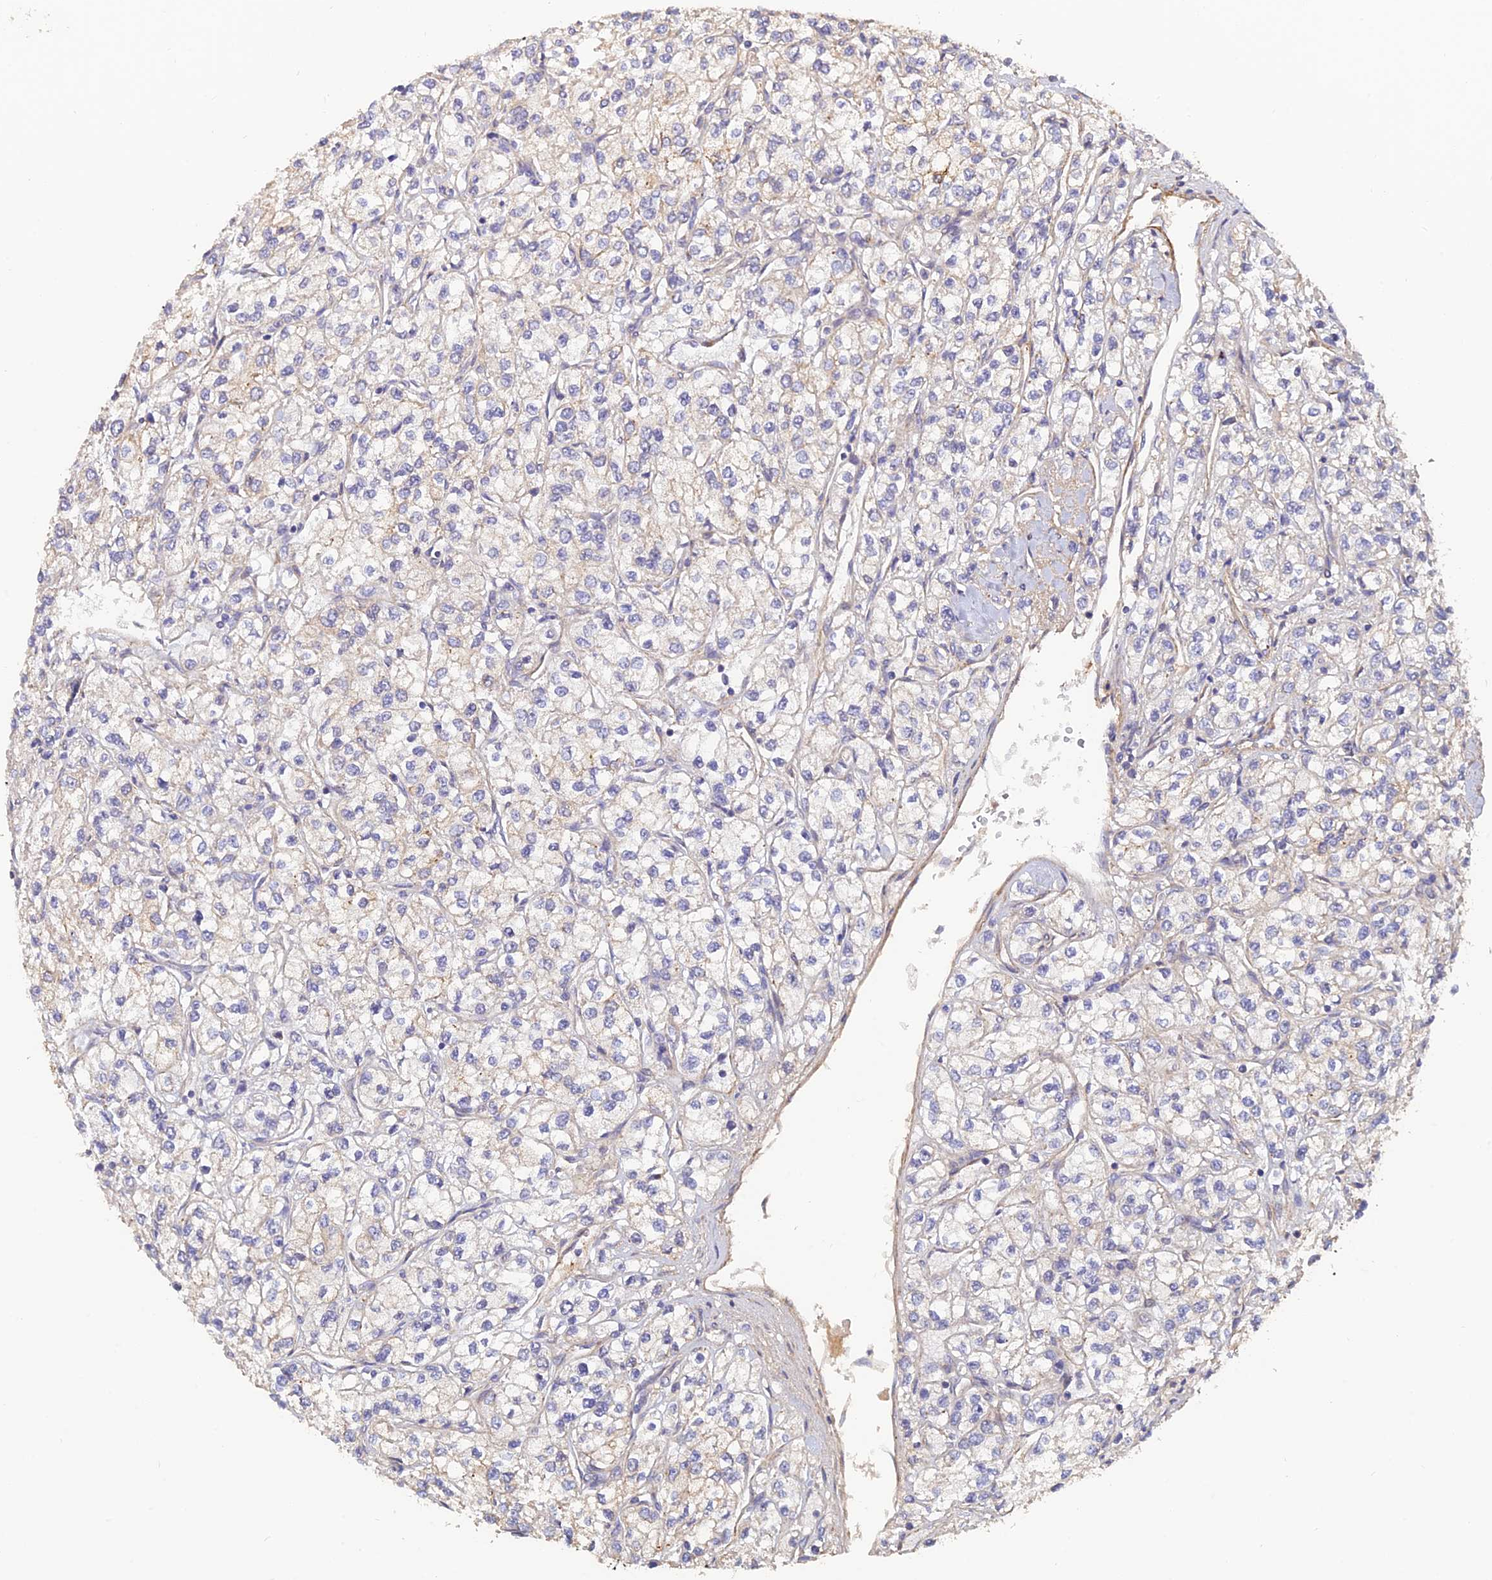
{"staining": {"intensity": "negative", "quantity": "none", "location": "none"}, "tissue": "renal cancer", "cell_type": "Tumor cells", "image_type": "cancer", "snomed": [{"axis": "morphology", "description": "Adenocarcinoma, NOS"}, {"axis": "topography", "description": "Kidney"}], "caption": "The IHC micrograph has no significant positivity in tumor cells of renal cancer tissue.", "gene": "PAGR1", "patient": {"sex": "male", "age": 80}}